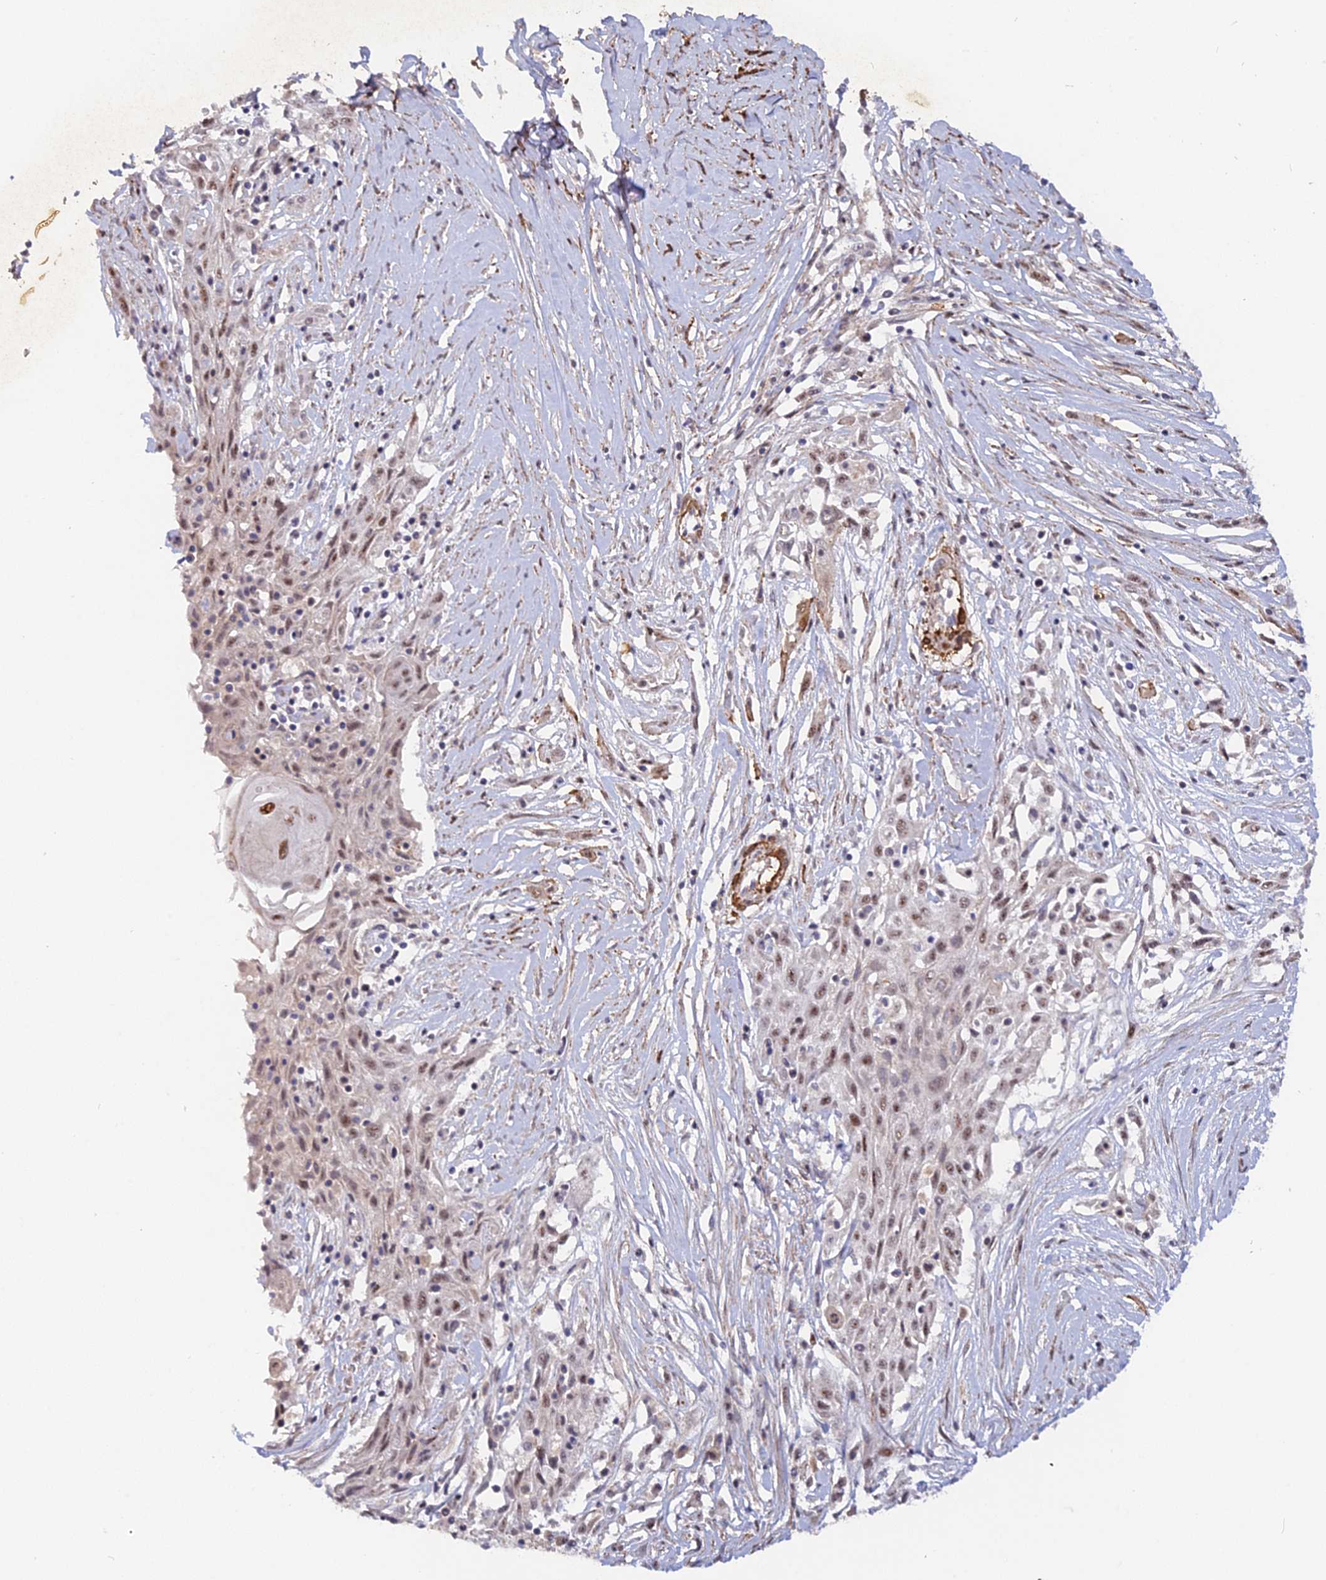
{"staining": {"intensity": "weak", "quantity": ">75%", "location": "nuclear"}, "tissue": "skin cancer", "cell_type": "Tumor cells", "image_type": "cancer", "snomed": [{"axis": "morphology", "description": "Squamous cell carcinoma, NOS"}, {"axis": "morphology", "description": "Squamous cell carcinoma, metastatic, NOS"}, {"axis": "topography", "description": "Skin"}, {"axis": "topography", "description": "Lymph node"}], "caption": "The micrograph reveals a brown stain indicating the presence of a protein in the nuclear of tumor cells in metastatic squamous cell carcinoma (skin). The staining was performed using DAB (3,3'-diaminobenzidine), with brown indicating positive protein expression. Nuclei are stained blue with hematoxylin.", "gene": "CCDC154", "patient": {"sex": "male", "age": 75}}